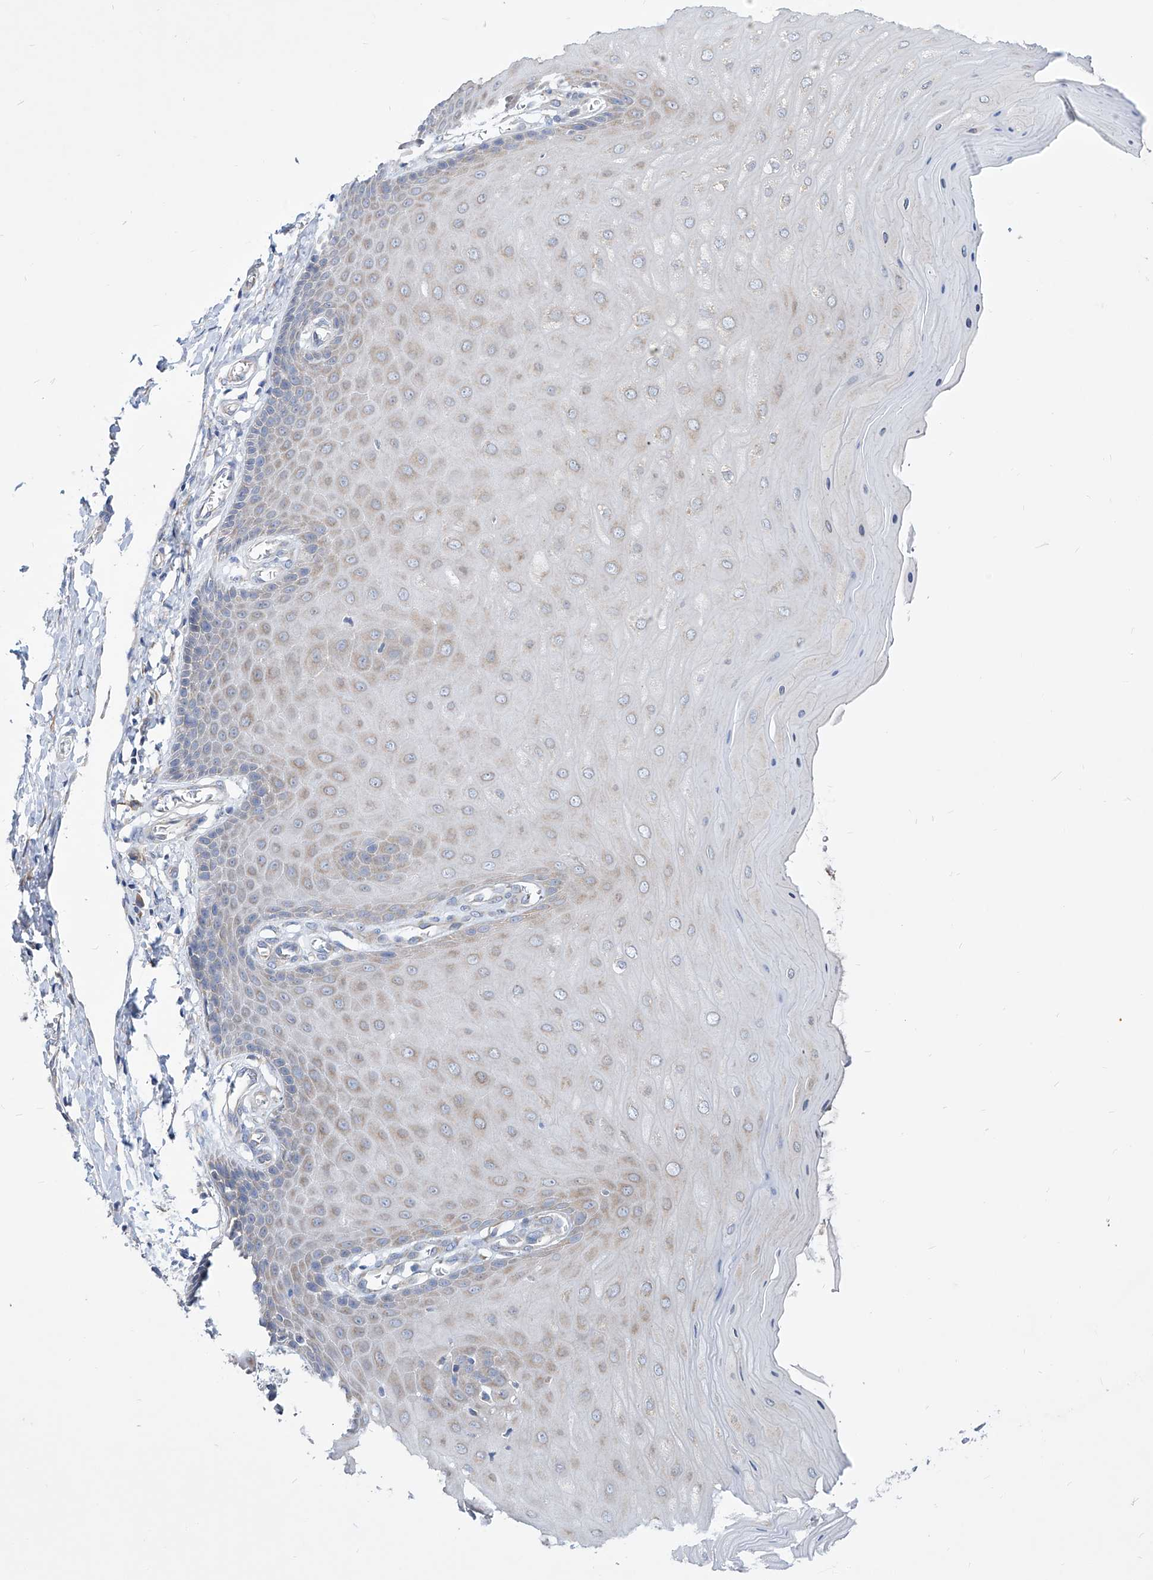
{"staining": {"intensity": "weak", "quantity": "25%-75%", "location": "cytoplasmic/membranous"}, "tissue": "cervix", "cell_type": "Glandular cells", "image_type": "normal", "snomed": [{"axis": "morphology", "description": "Normal tissue, NOS"}, {"axis": "topography", "description": "Cervix"}], "caption": "A histopathology image of human cervix stained for a protein exhibits weak cytoplasmic/membranous brown staining in glandular cells. The staining was performed using DAB to visualize the protein expression in brown, while the nuclei were stained in blue with hematoxylin (Magnification: 20x).", "gene": "UFL1", "patient": {"sex": "female", "age": 55}}